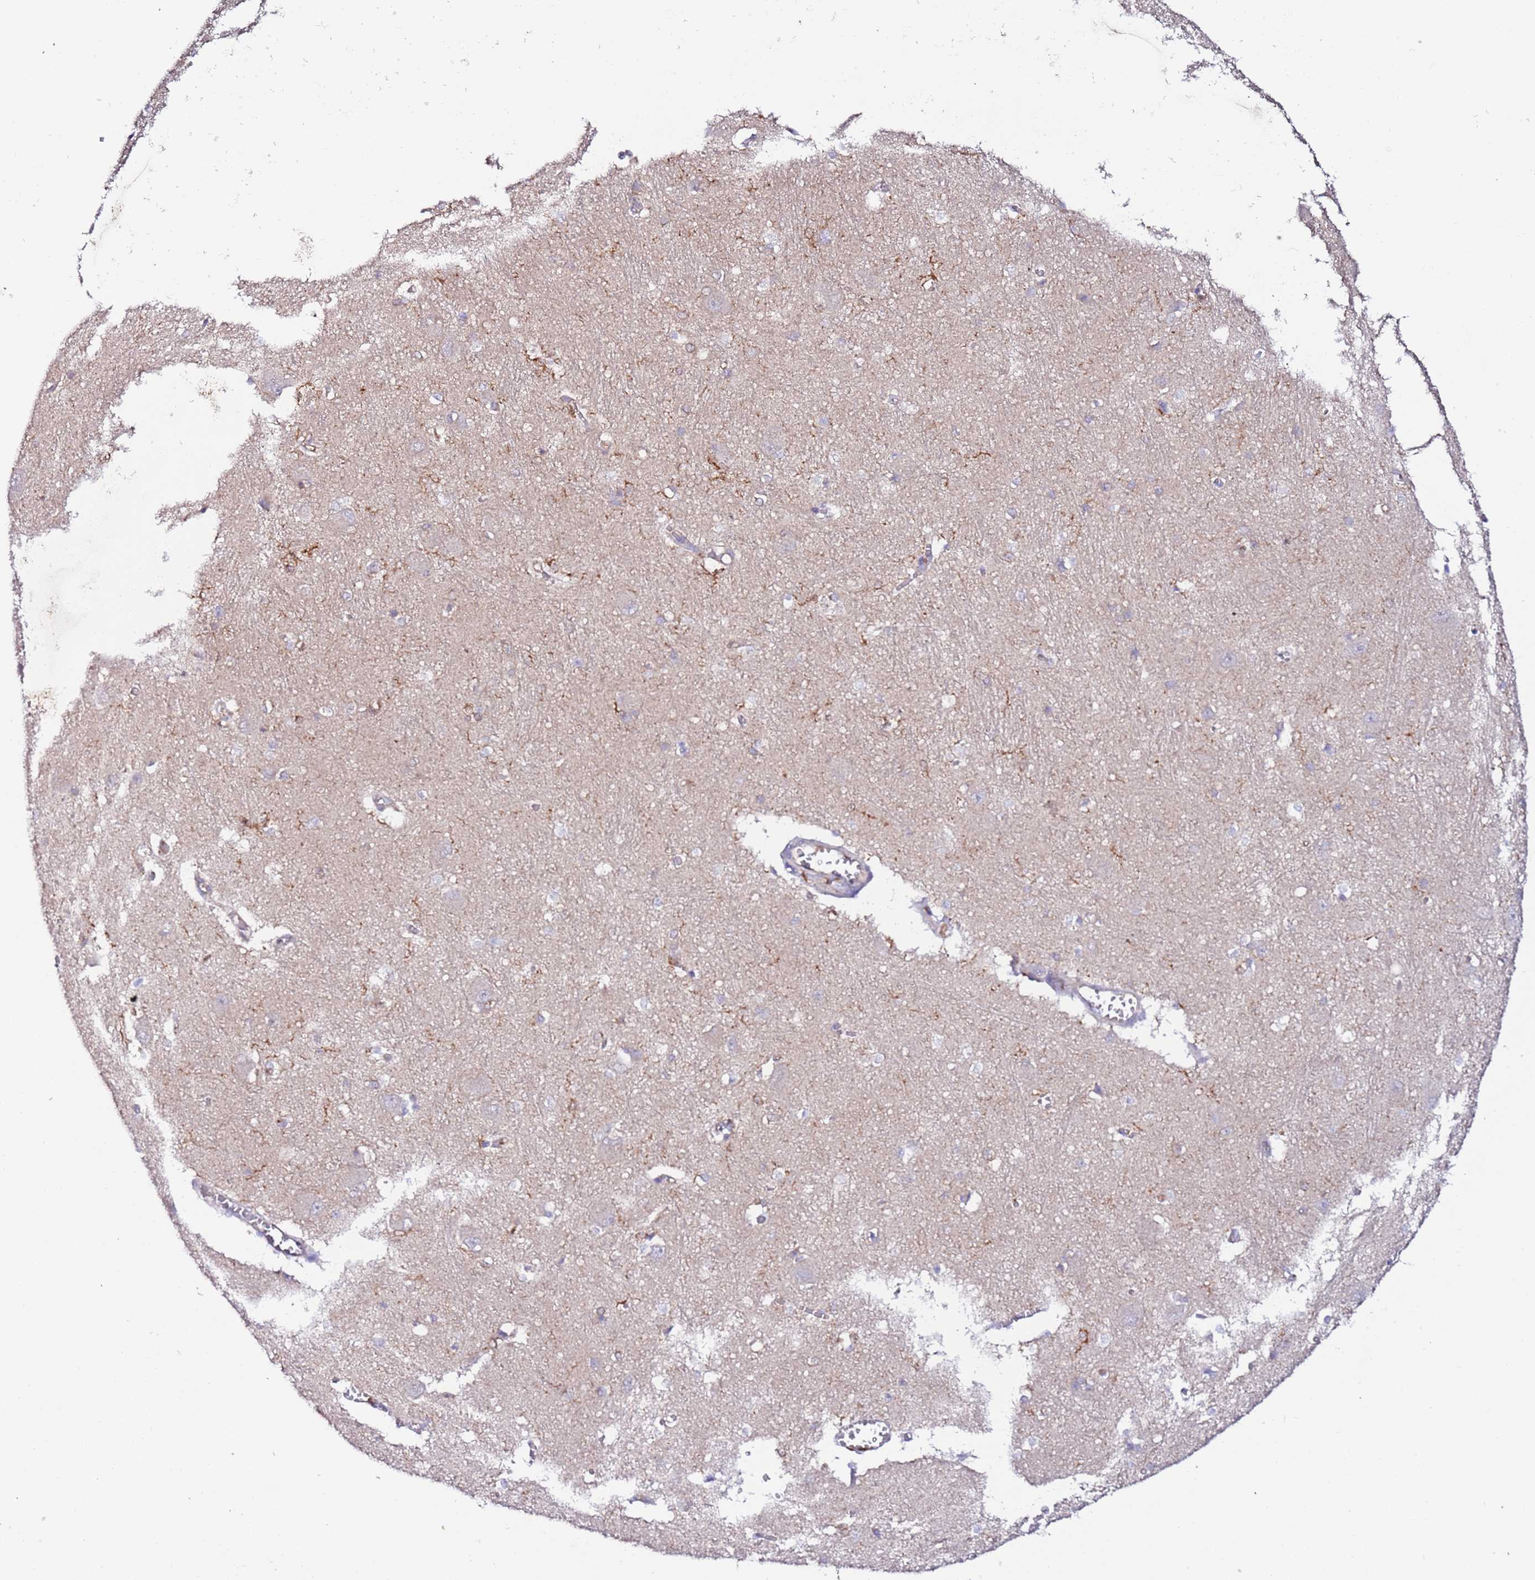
{"staining": {"intensity": "negative", "quantity": "none", "location": "none"}, "tissue": "caudate", "cell_type": "Glial cells", "image_type": "normal", "snomed": [{"axis": "morphology", "description": "Normal tissue, NOS"}, {"axis": "topography", "description": "Lateral ventricle wall"}], "caption": "Immunohistochemical staining of unremarkable caudate reveals no significant positivity in glial cells. (Immunohistochemistry (ihc), brightfield microscopy, high magnification).", "gene": "FLVCR1", "patient": {"sex": "male", "age": 37}}